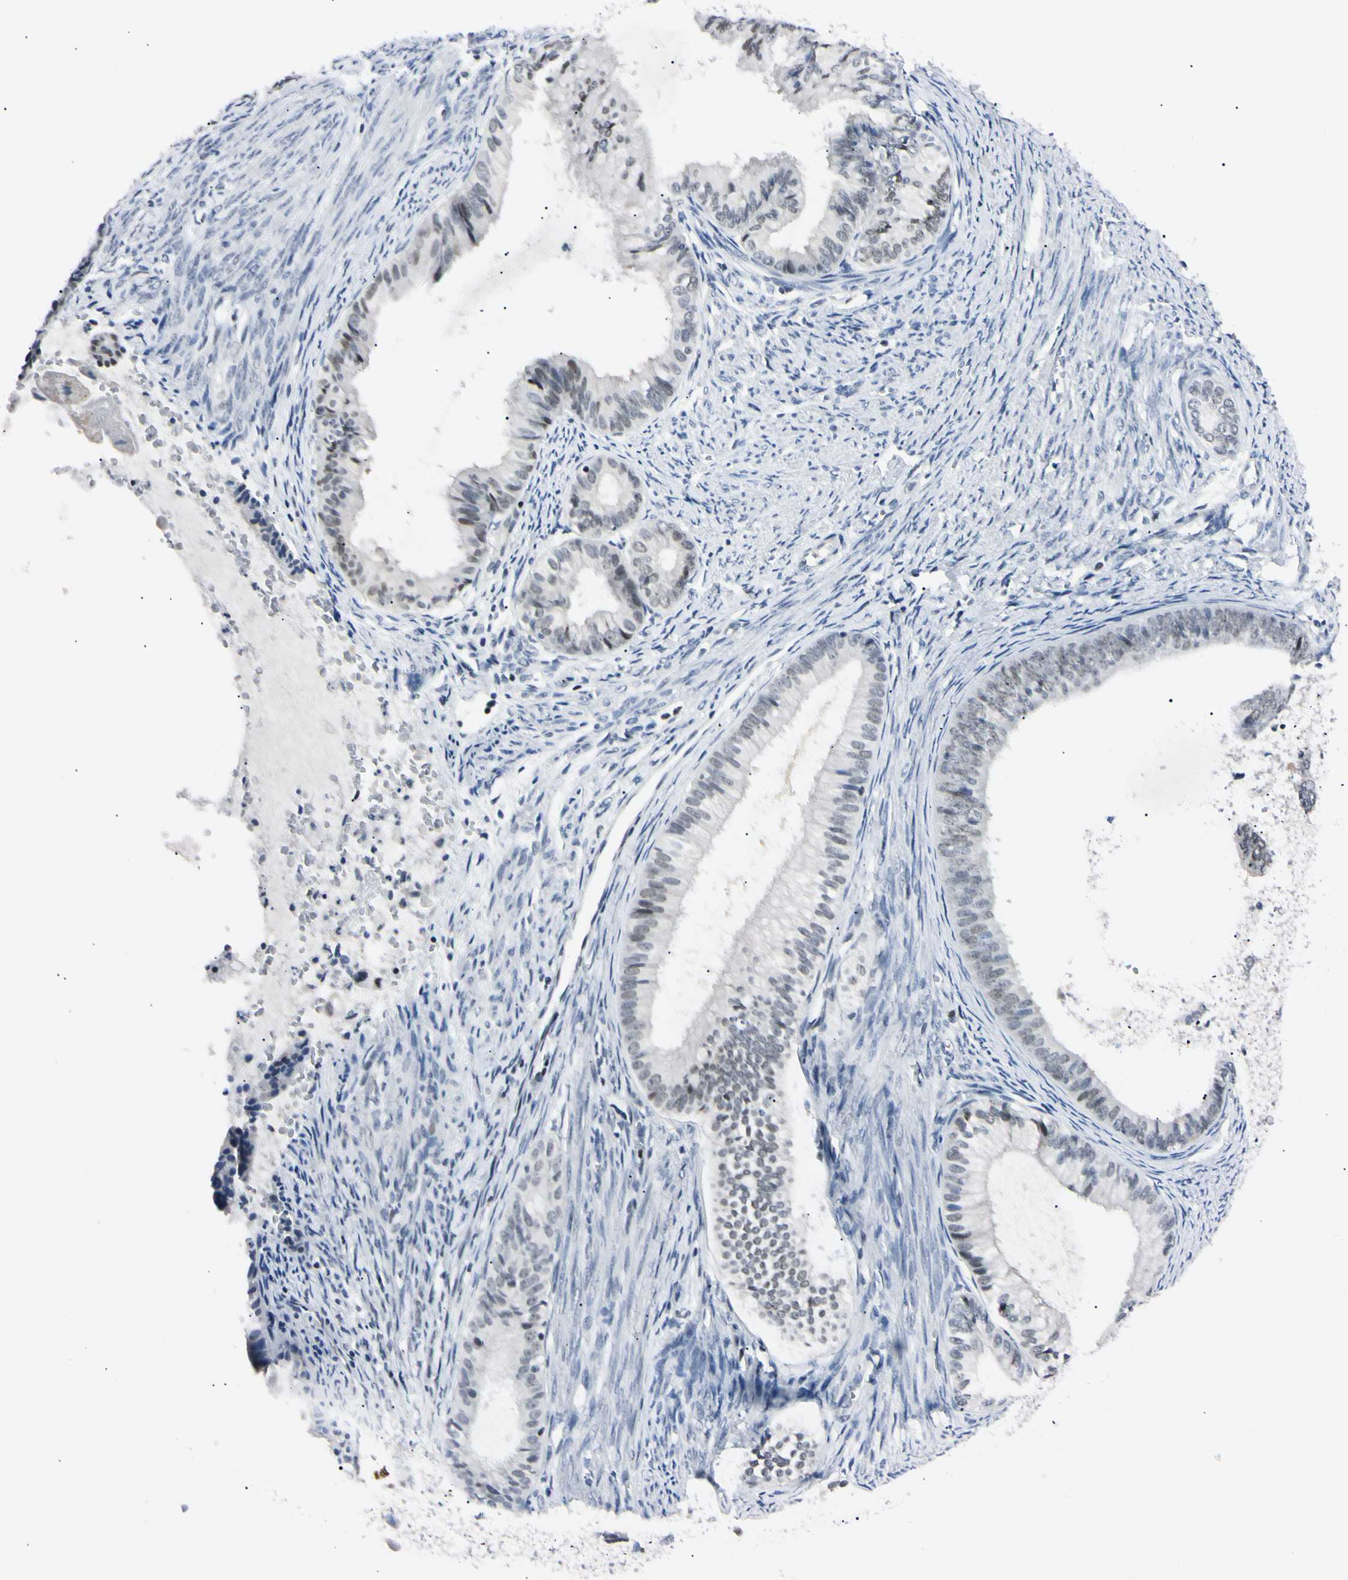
{"staining": {"intensity": "weak", "quantity": "25%-75%", "location": "cytoplasmic/membranous"}, "tissue": "endometrial cancer", "cell_type": "Tumor cells", "image_type": "cancer", "snomed": [{"axis": "morphology", "description": "Adenocarcinoma, NOS"}, {"axis": "topography", "description": "Endometrium"}], "caption": "Adenocarcinoma (endometrial) stained with a protein marker displays weak staining in tumor cells.", "gene": "C1orf174", "patient": {"sex": "female", "age": 86}}